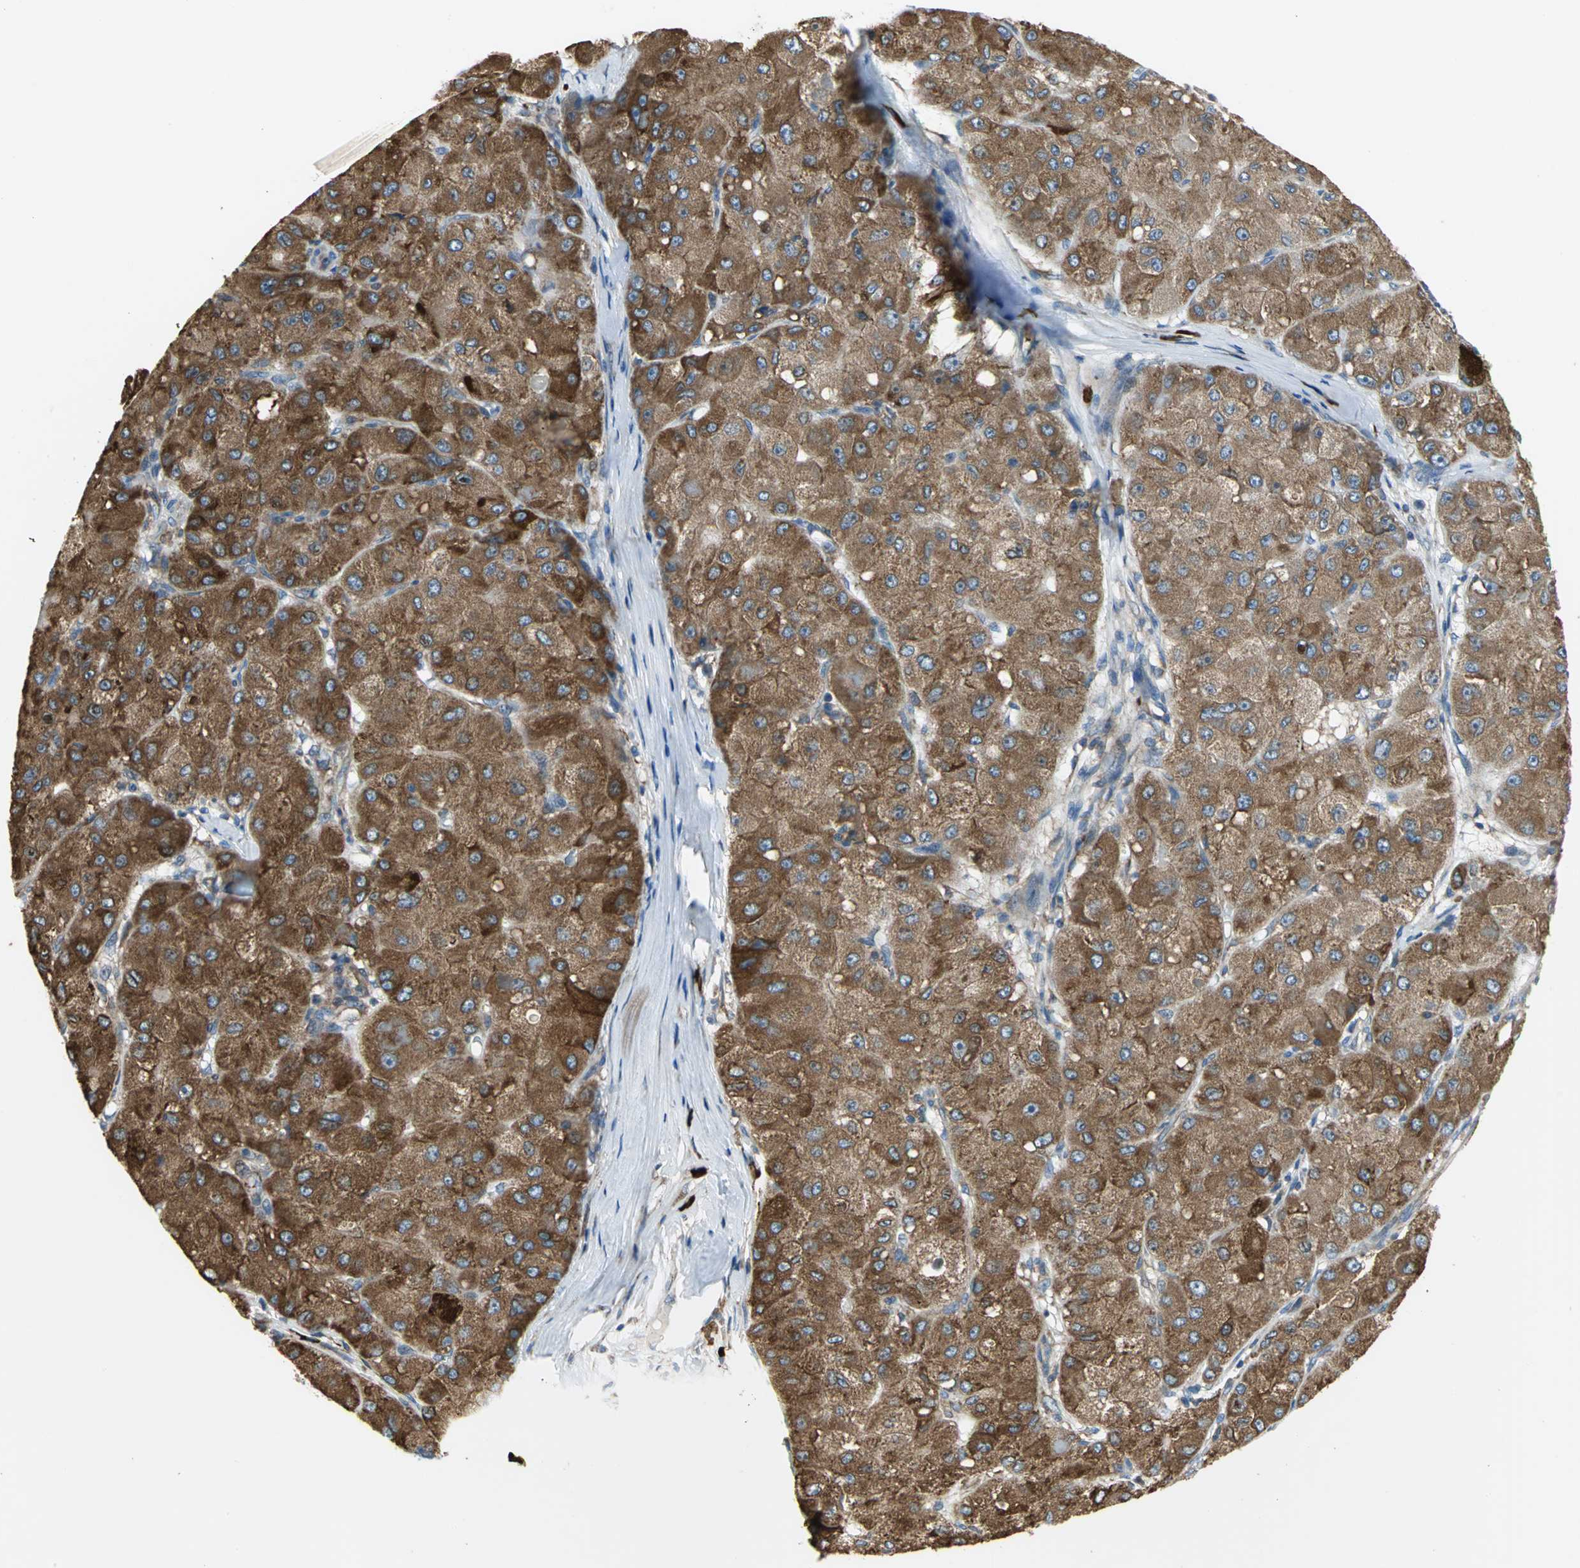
{"staining": {"intensity": "strong", "quantity": ">75%", "location": "cytoplasmic/membranous"}, "tissue": "liver cancer", "cell_type": "Tumor cells", "image_type": "cancer", "snomed": [{"axis": "morphology", "description": "Carcinoma, Hepatocellular, NOS"}, {"axis": "topography", "description": "Liver"}], "caption": "Strong cytoplasmic/membranous positivity is seen in approximately >75% of tumor cells in liver hepatocellular carcinoma.", "gene": "SDF2L1", "patient": {"sex": "male", "age": 80}}